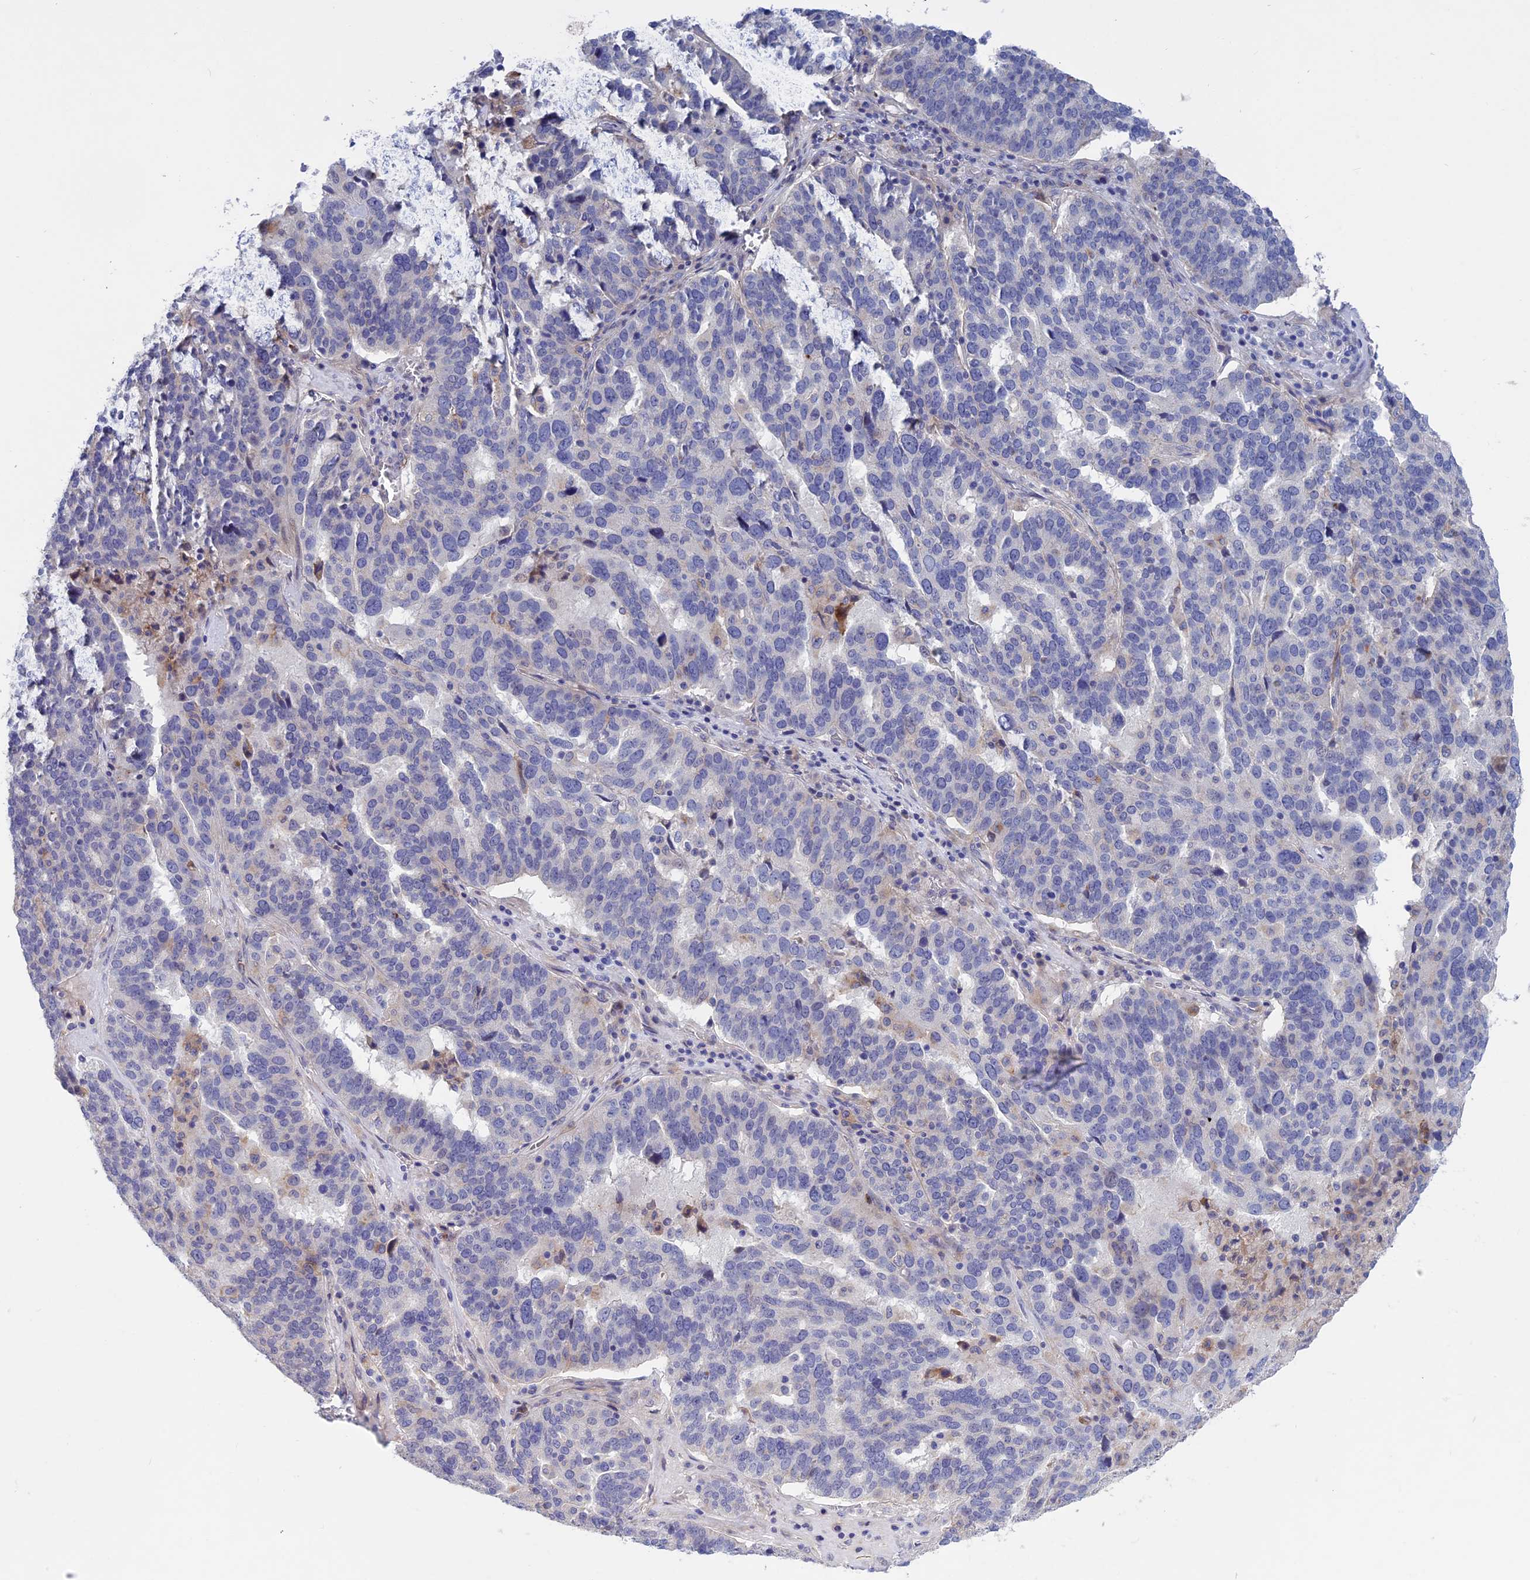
{"staining": {"intensity": "negative", "quantity": "none", "location": "none"}, "tissue": "ovarian cancer", "cell_type": "Tumor cells", "image_type": "cancer", "snomed": [{"axis": "morphology", "description": "Cystadenocarcinoma, serous, NOS"}, {"axis": "topography", "description": "Ovary"}], "caption": "Immunohistochemistry of human ovarian cancer reveals no positivity in tumor cells. (IHC, brightfield microscopy, high magnification).", "gene": "SLC2A6", "patient": {"sex": "female", "age": 59}}